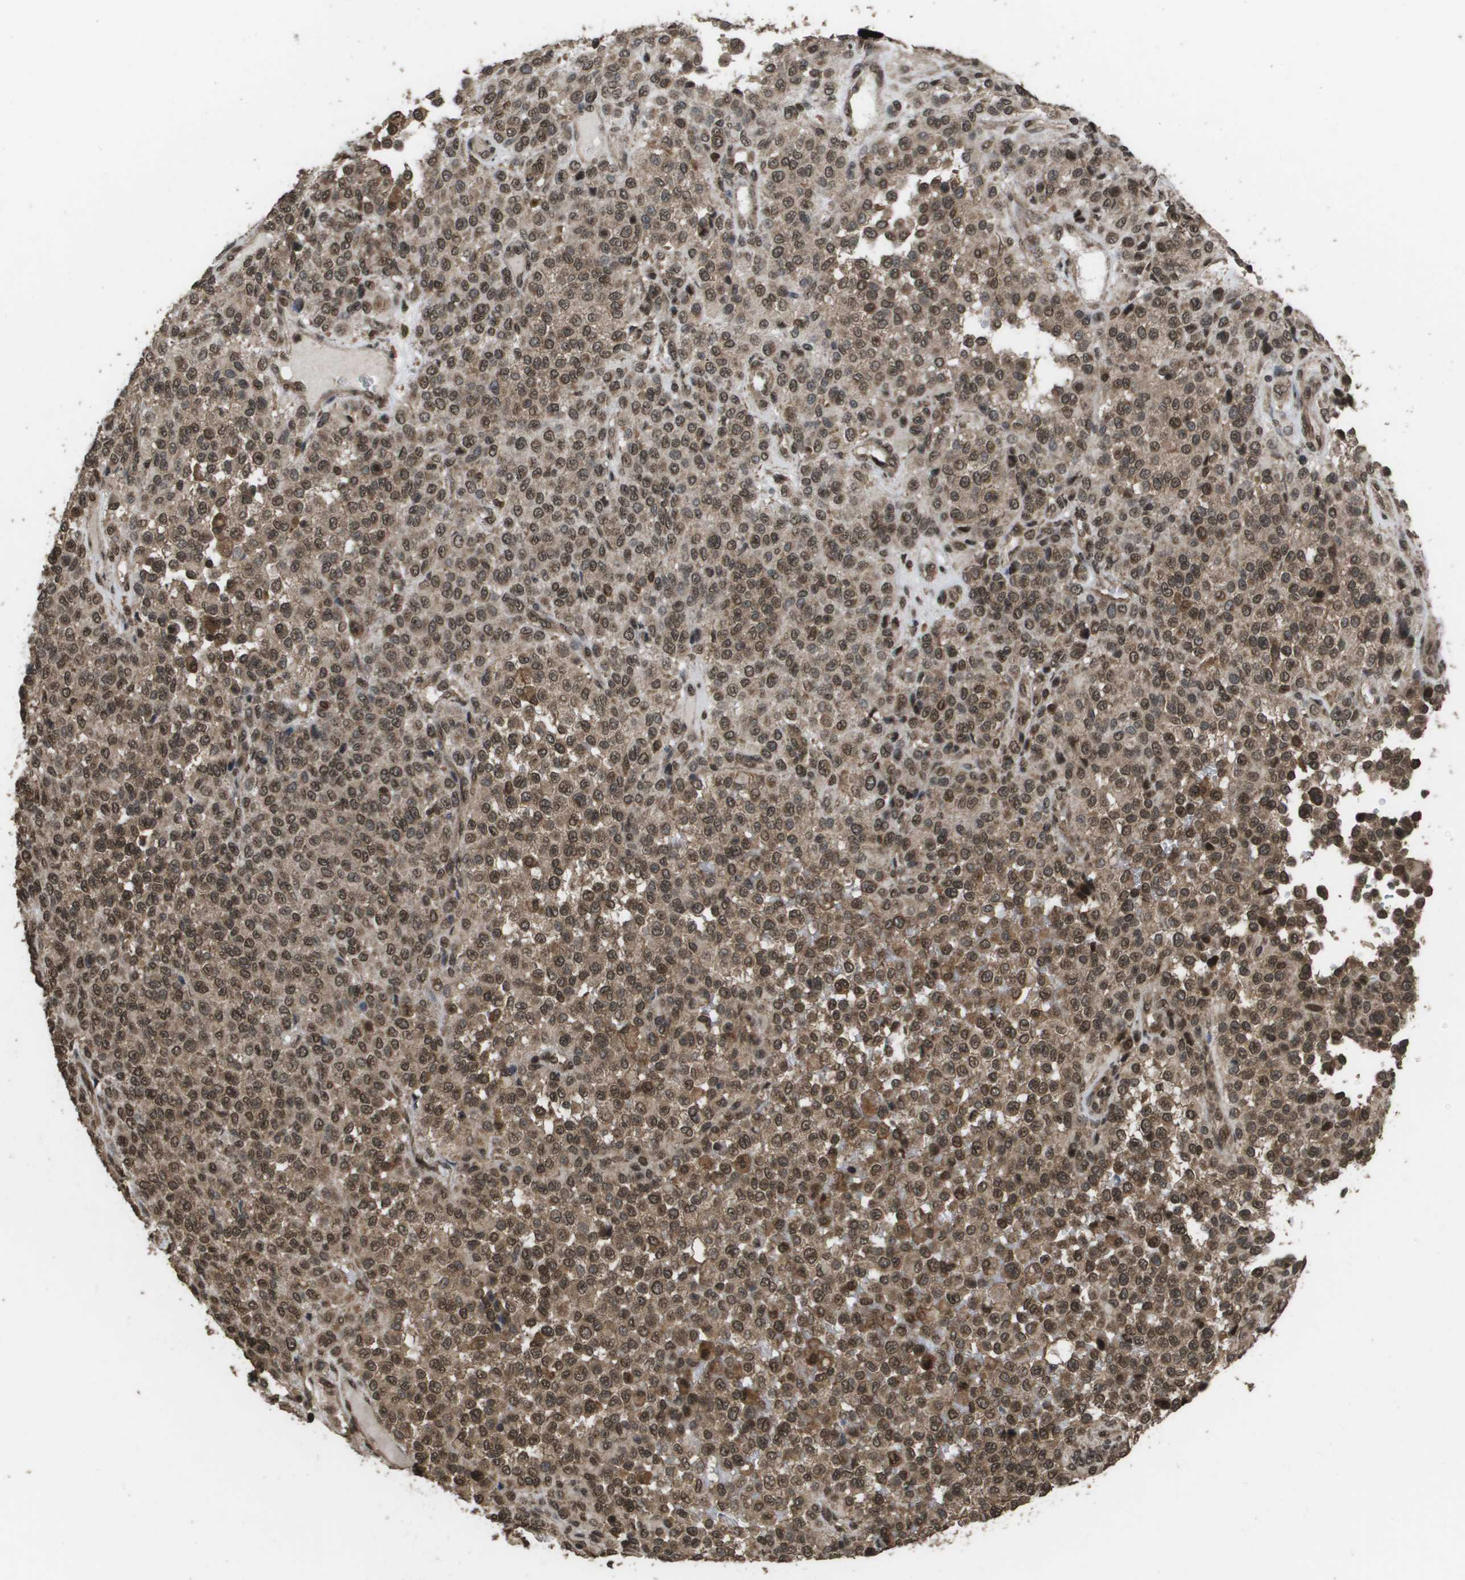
{"staining": {"intensity": "moderate", "quantity": ">75%", "location": "cytoplasmic/membranous,nuclear"}, "tissue": "melanoma", "cell_type": "Tumor cells", "image_type": "cancer", "snomed": [{"axis": "morphology", "description": "Malignant melanoma, Metastatic site"}, {"axis": "topography", "description": "Pancreas"}], "caption": "There is medium levels of moderate cytoplasmic/membranous and nuclear positivity in tumor cells of melanoma, as demonstrated by immunohistochemical staining (brown color).", "gene": "AXIN2", "patient": {"sex": "female", "age": 30}}